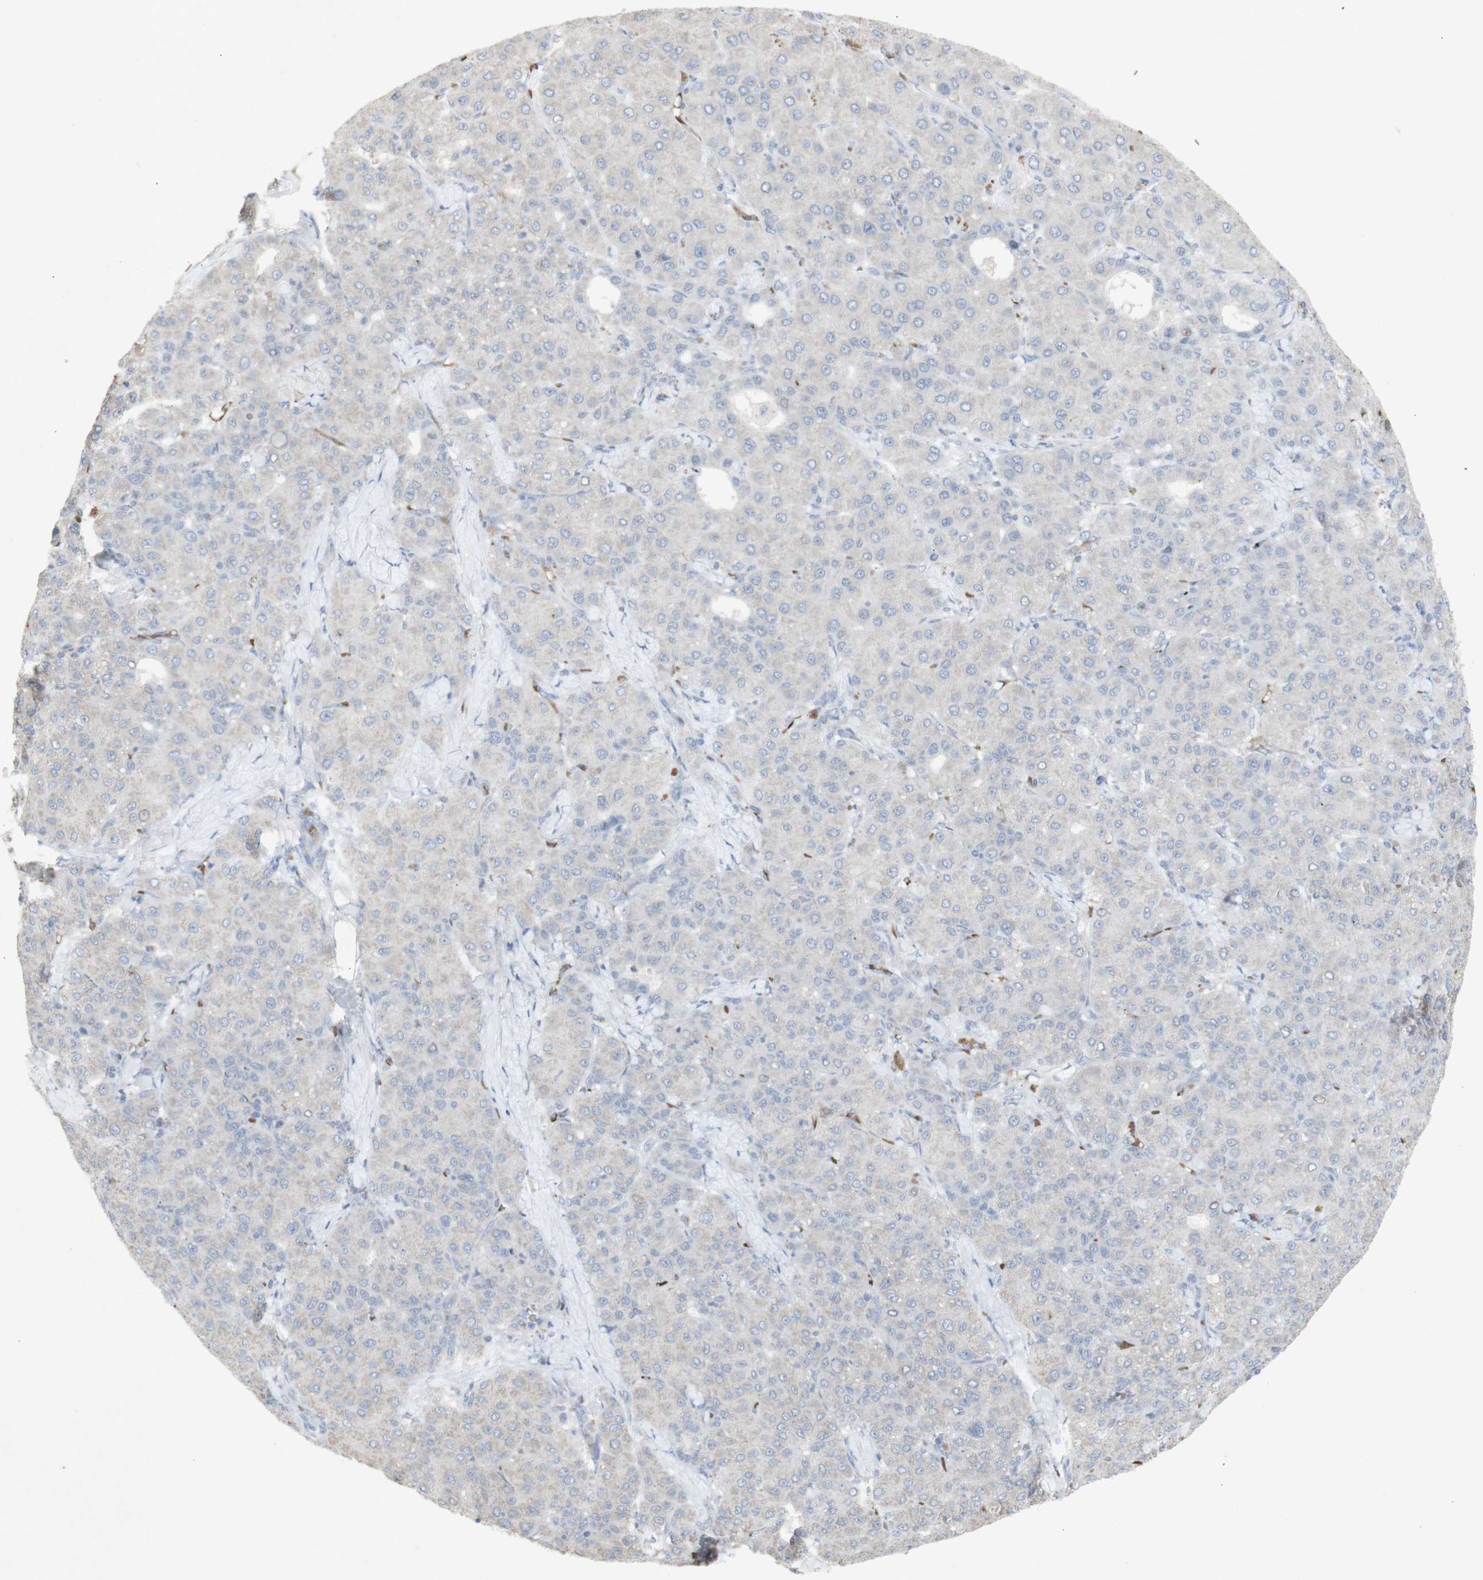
{"staining": {"intensity": "weak", "quantity": ">75%", "location": "cytoplasmic/membranous"}, "tissue": "liver cancer", "cell_type": "Tumor cells", "image_type": "cancer", "snomed": [{"axis": "morphology", "description": "Carcinoma, Hepatocellular, NOS"}, {"axis": "topography", "description": "Liver"}], "caption": "An immunohistochemistry (IHC) image of tumor tissue is shown. Protein staining in brown labels weak cytoplasmic/membranous positivity in hepatocellular carcinoma (liver) within tumor cells.", "gene": "INS", "patient": {"sex": "male", "age": 65}}